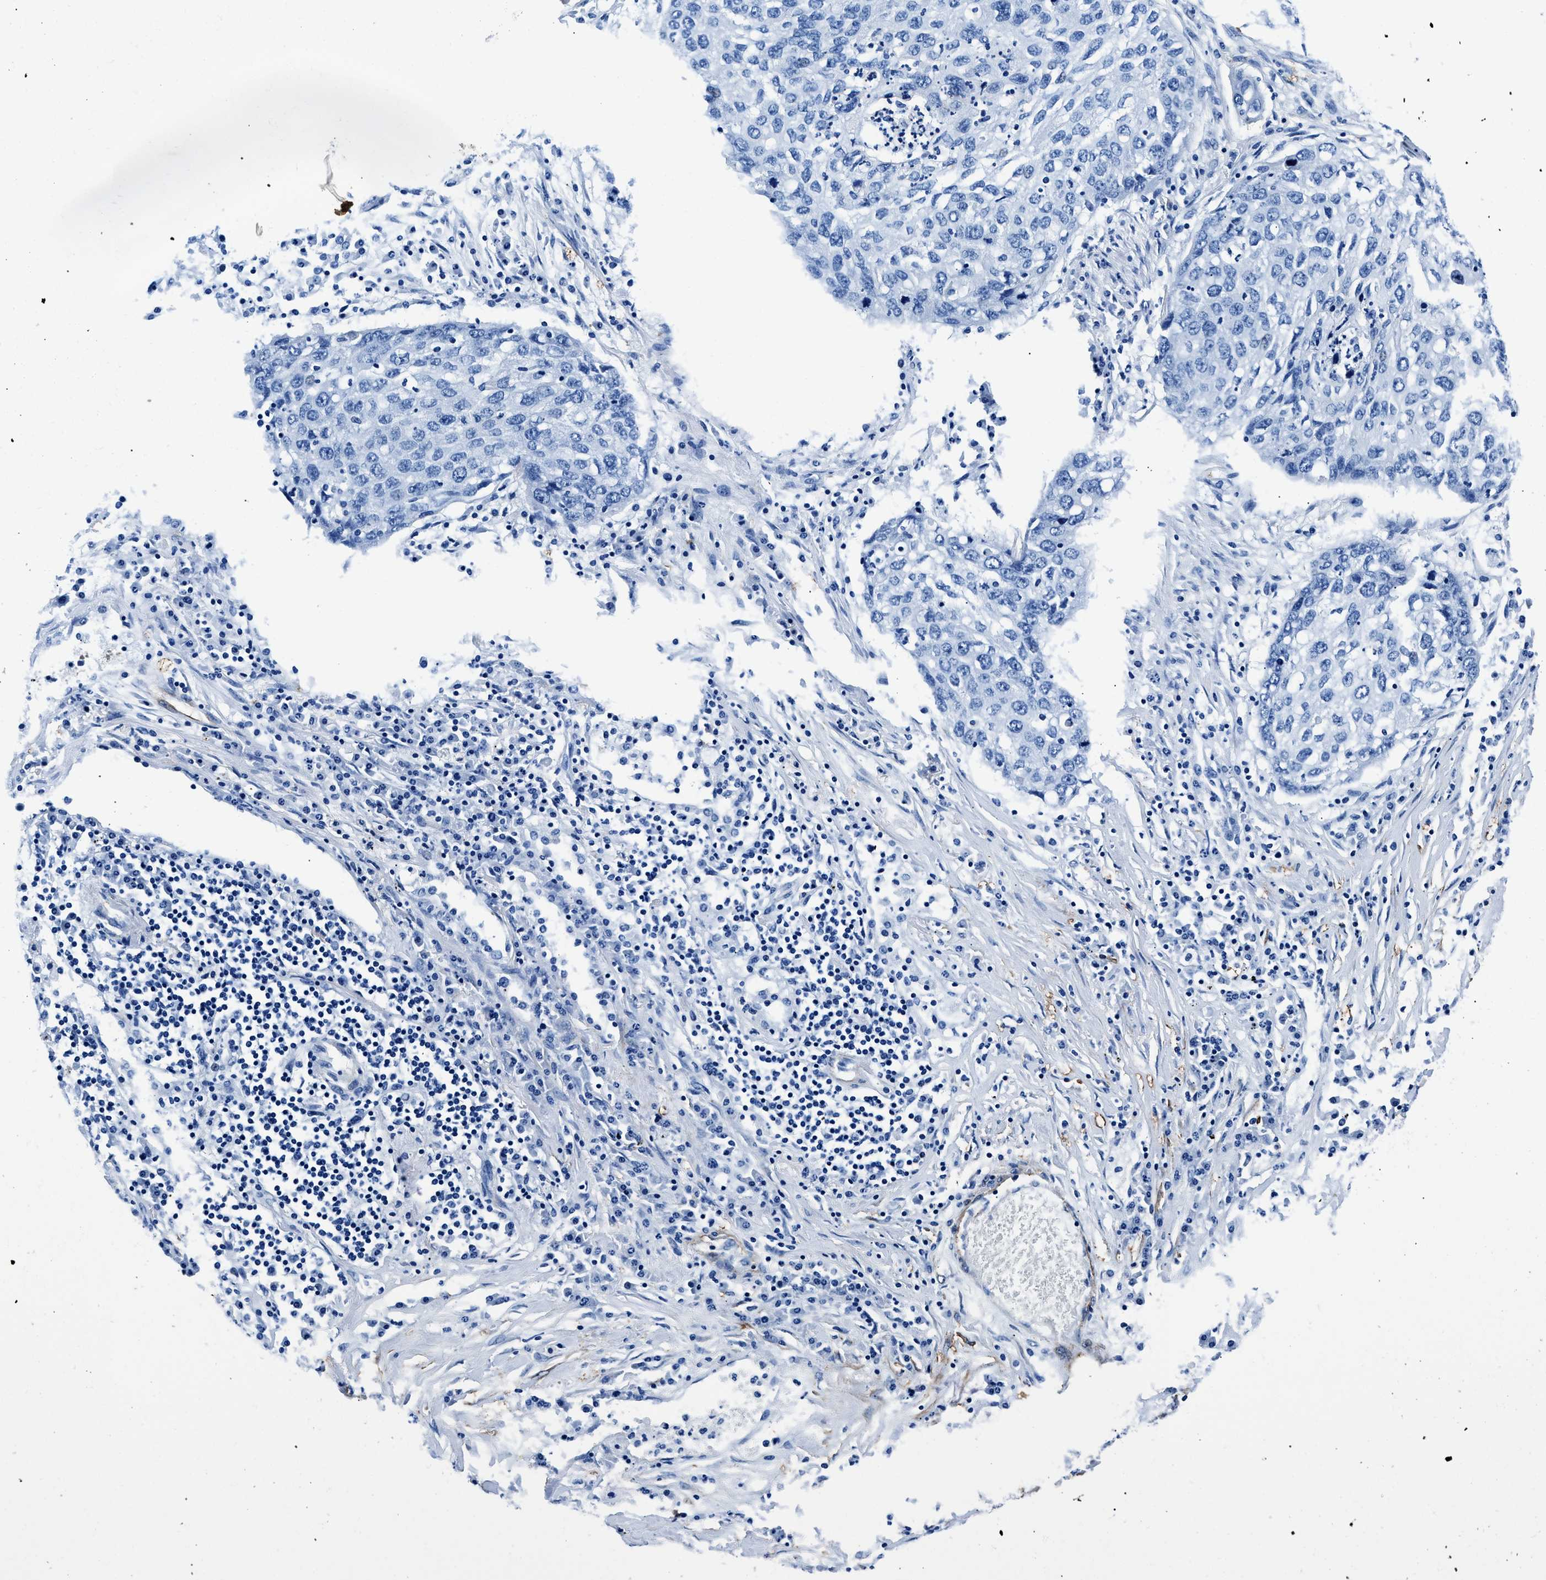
{"staining": {"intensity": "negative", "quantity": "none", "location": "none"}, "tissue": "lung cancer", "cell_type": "Tumor cells", "image_type": "cancer", "snomed": [{"axis": "morphology", "description": "Squamous cell carcinoma, NOS"}, {"axis": "topography", "description": "Lung"}], "caption": "Tumor cells are negative for brown protein staining in lung cancer (squamous cell carcinoma).", "gene": "TEX261", "patient": {"sex": "female", "age": 63}}